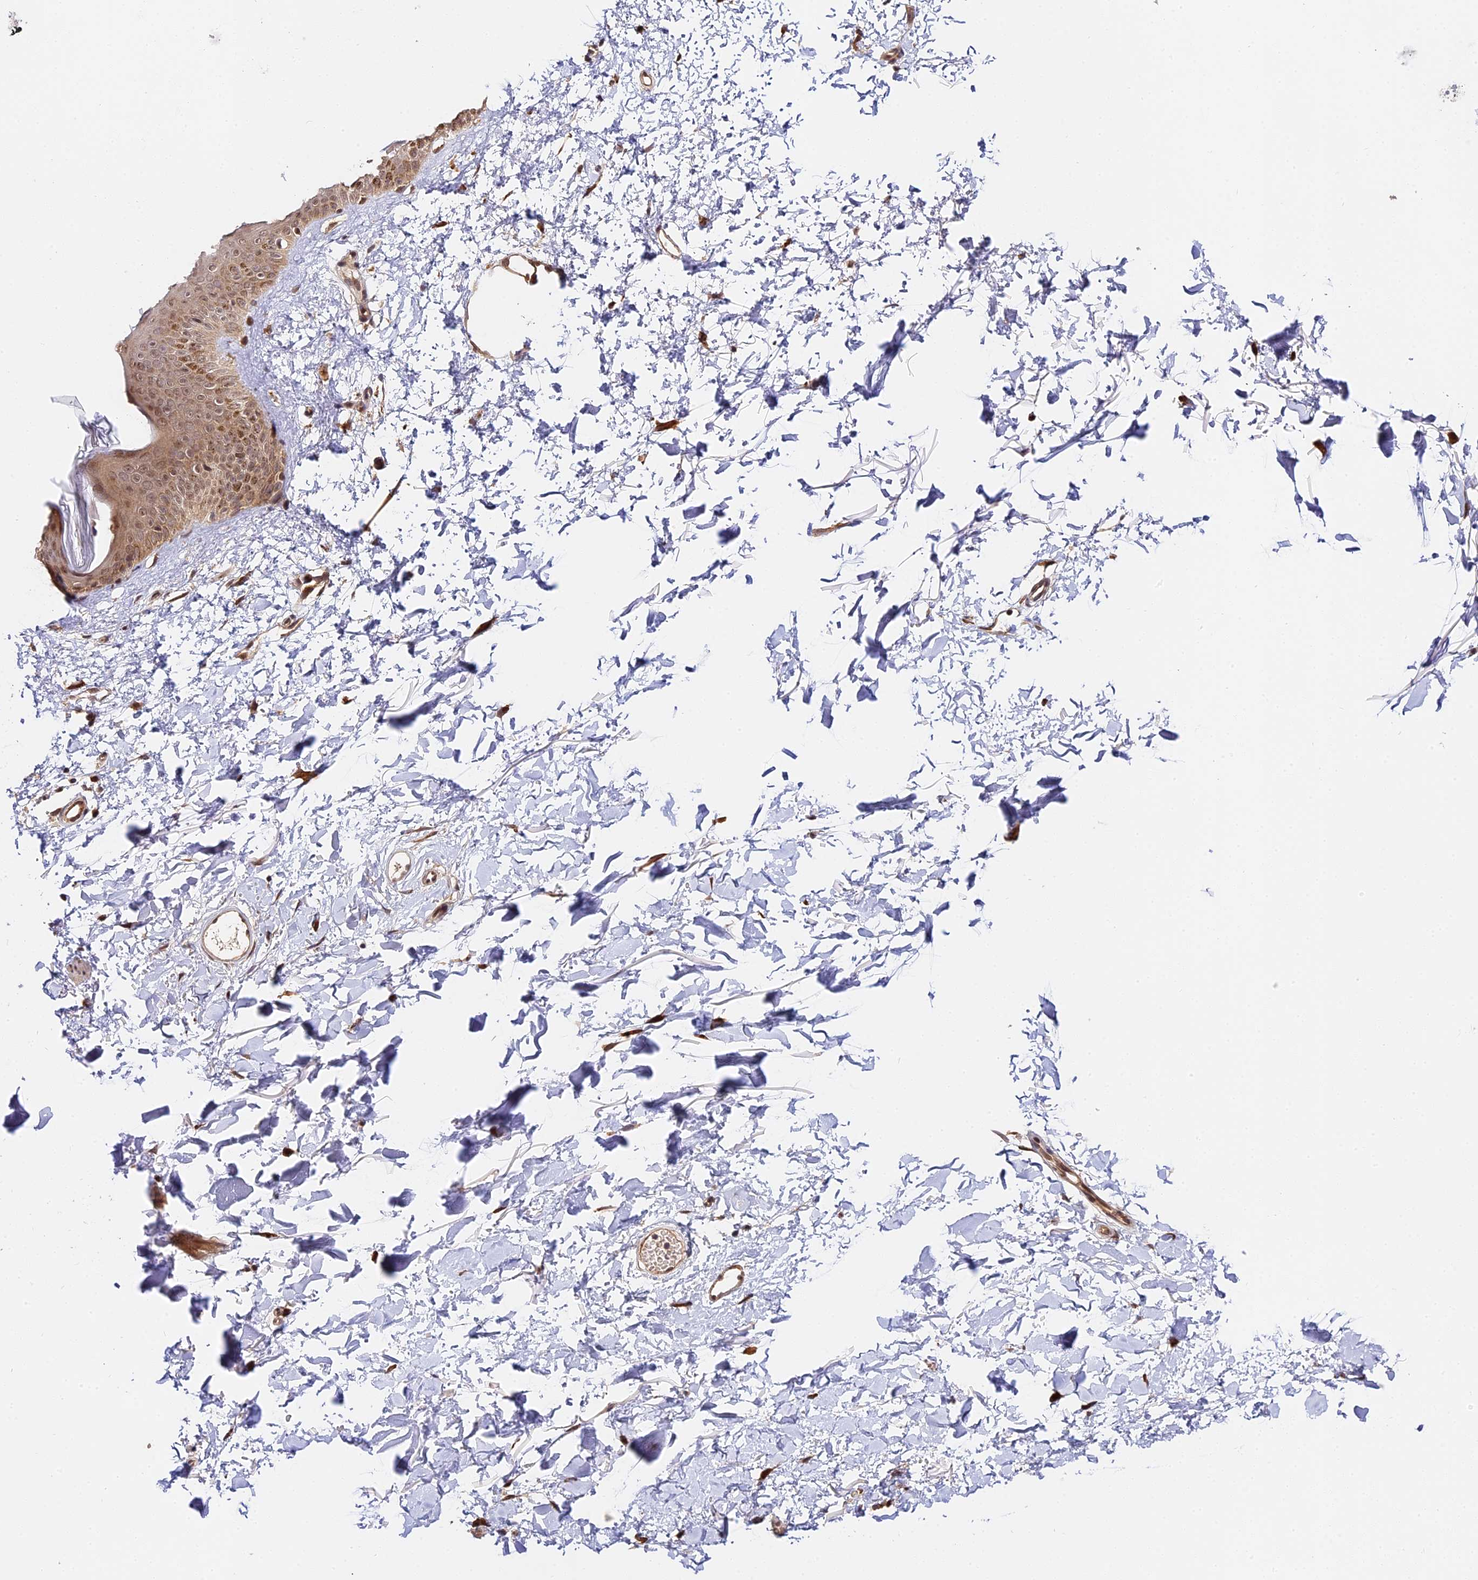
{"staining": {"intensity": "moderate", "quantity": ">75%", "location": "cytoplasmic/membranous,nuclear"}, "tissue": "skin", "cell_type": "Fibroblasts", "image_type": "normal", "snomed": [{"axis": "morphology", "description": "Normal tissue, NOS"}, {"axis": "topography", "description": "Skin"}], "caption": "Skin stained with DAB (3,3'-diaminobenzidine) IHC exhibits medium levels of moderate cytoplasmic/membranous,nuclear expression in about >75% of fibroblasts.", "gene": "IMPACT", "patient": {"sex": "female", "age": 58}}